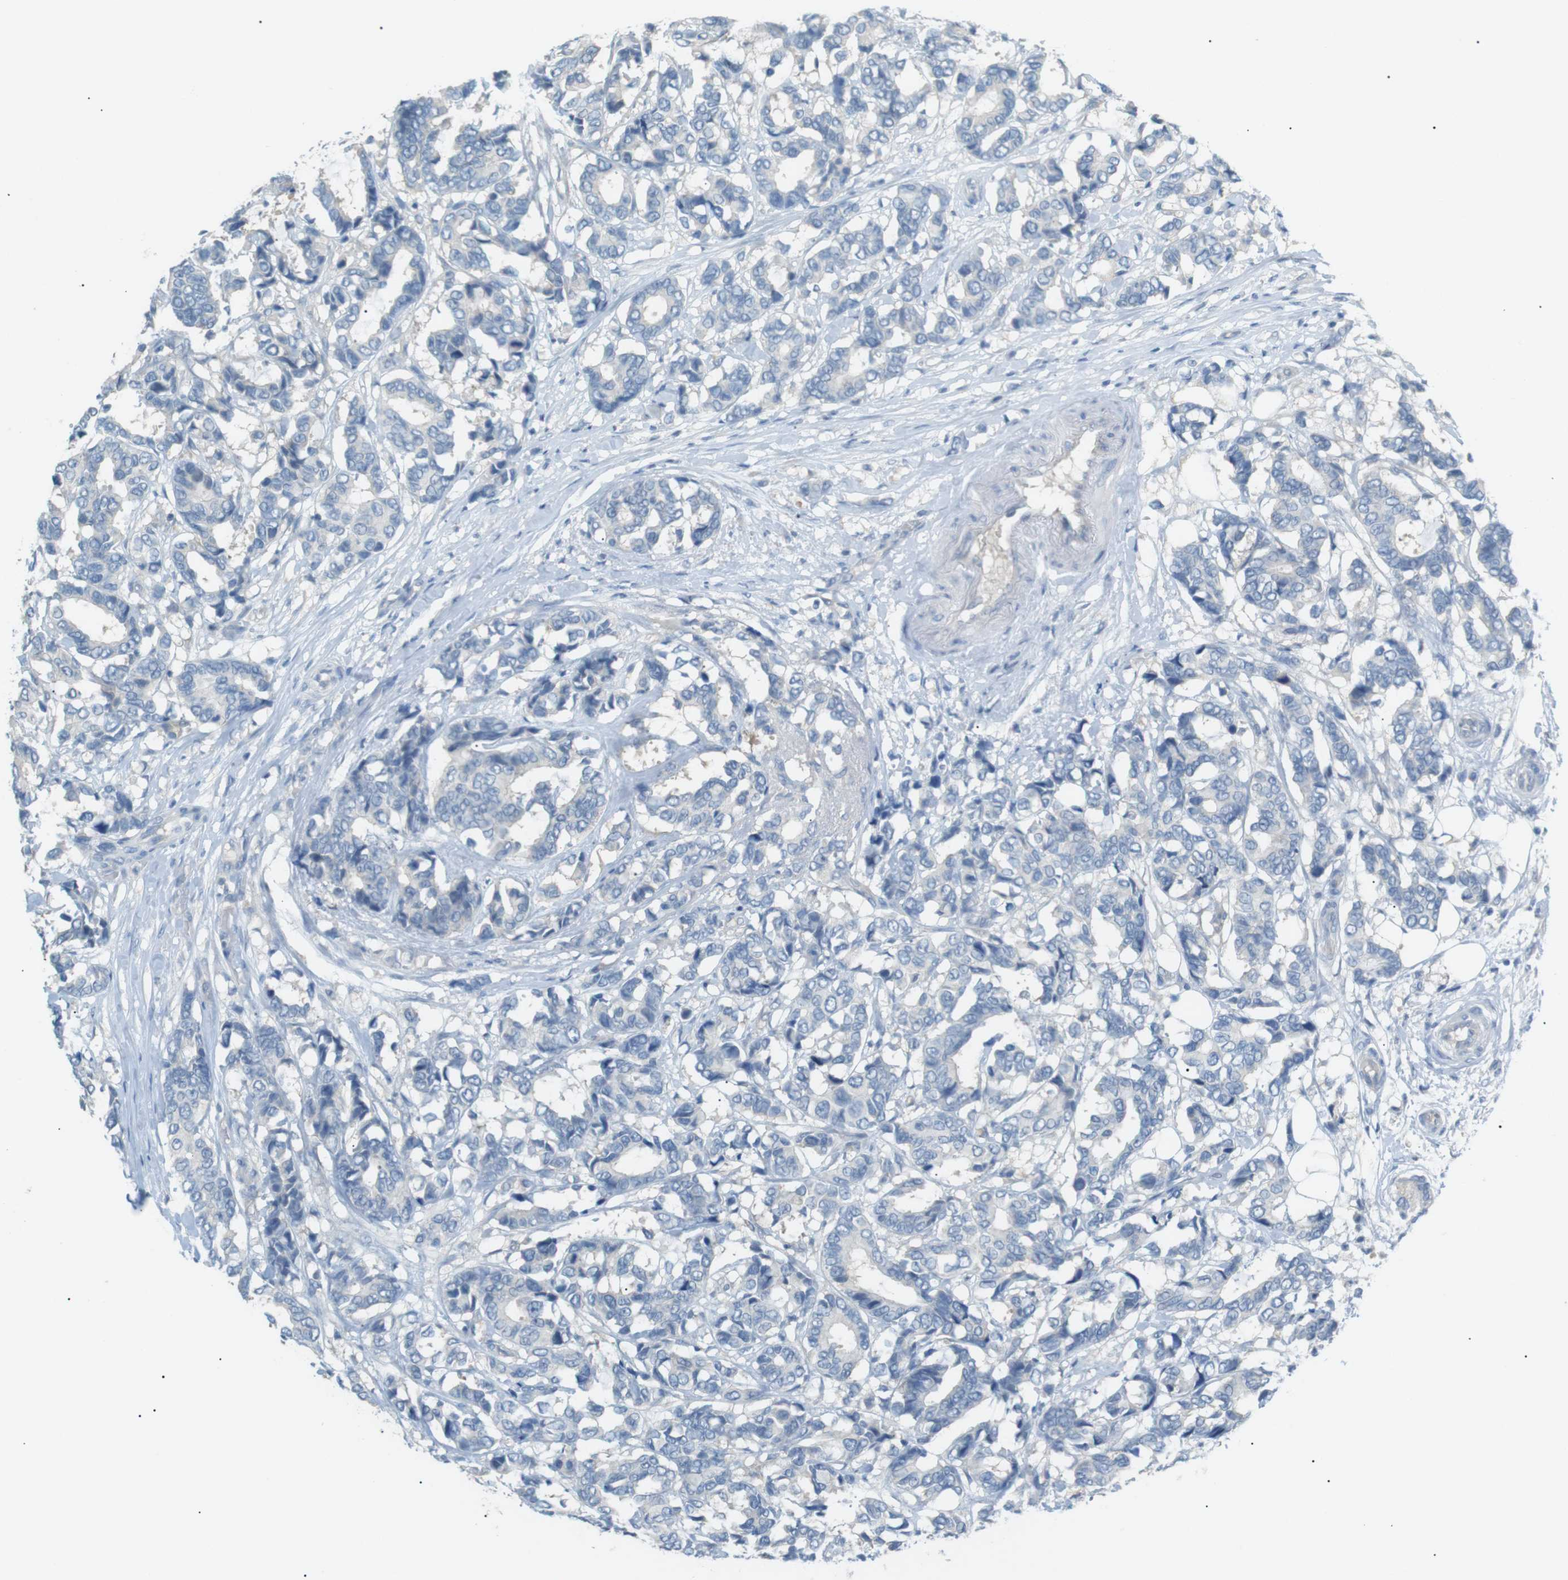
{"staining": {"intensity": "negative", "quantity": "none", "location": "none"}, "tissue": "breast cancer", "cell_type": "Tumor cells", "image_type": "cancer", "snomed": [{"axis": "morphology", "description": "Duct carcinoma"}, {"axis": "topography", "description": "Breast"}], "caption": "Infiltrating ductal carcinoma (breast) was stained to show a protein in brown. There is no significant expression in tumor cells.", "gene": "CDH26", "patient": {"sex": "female", "age": 87}}